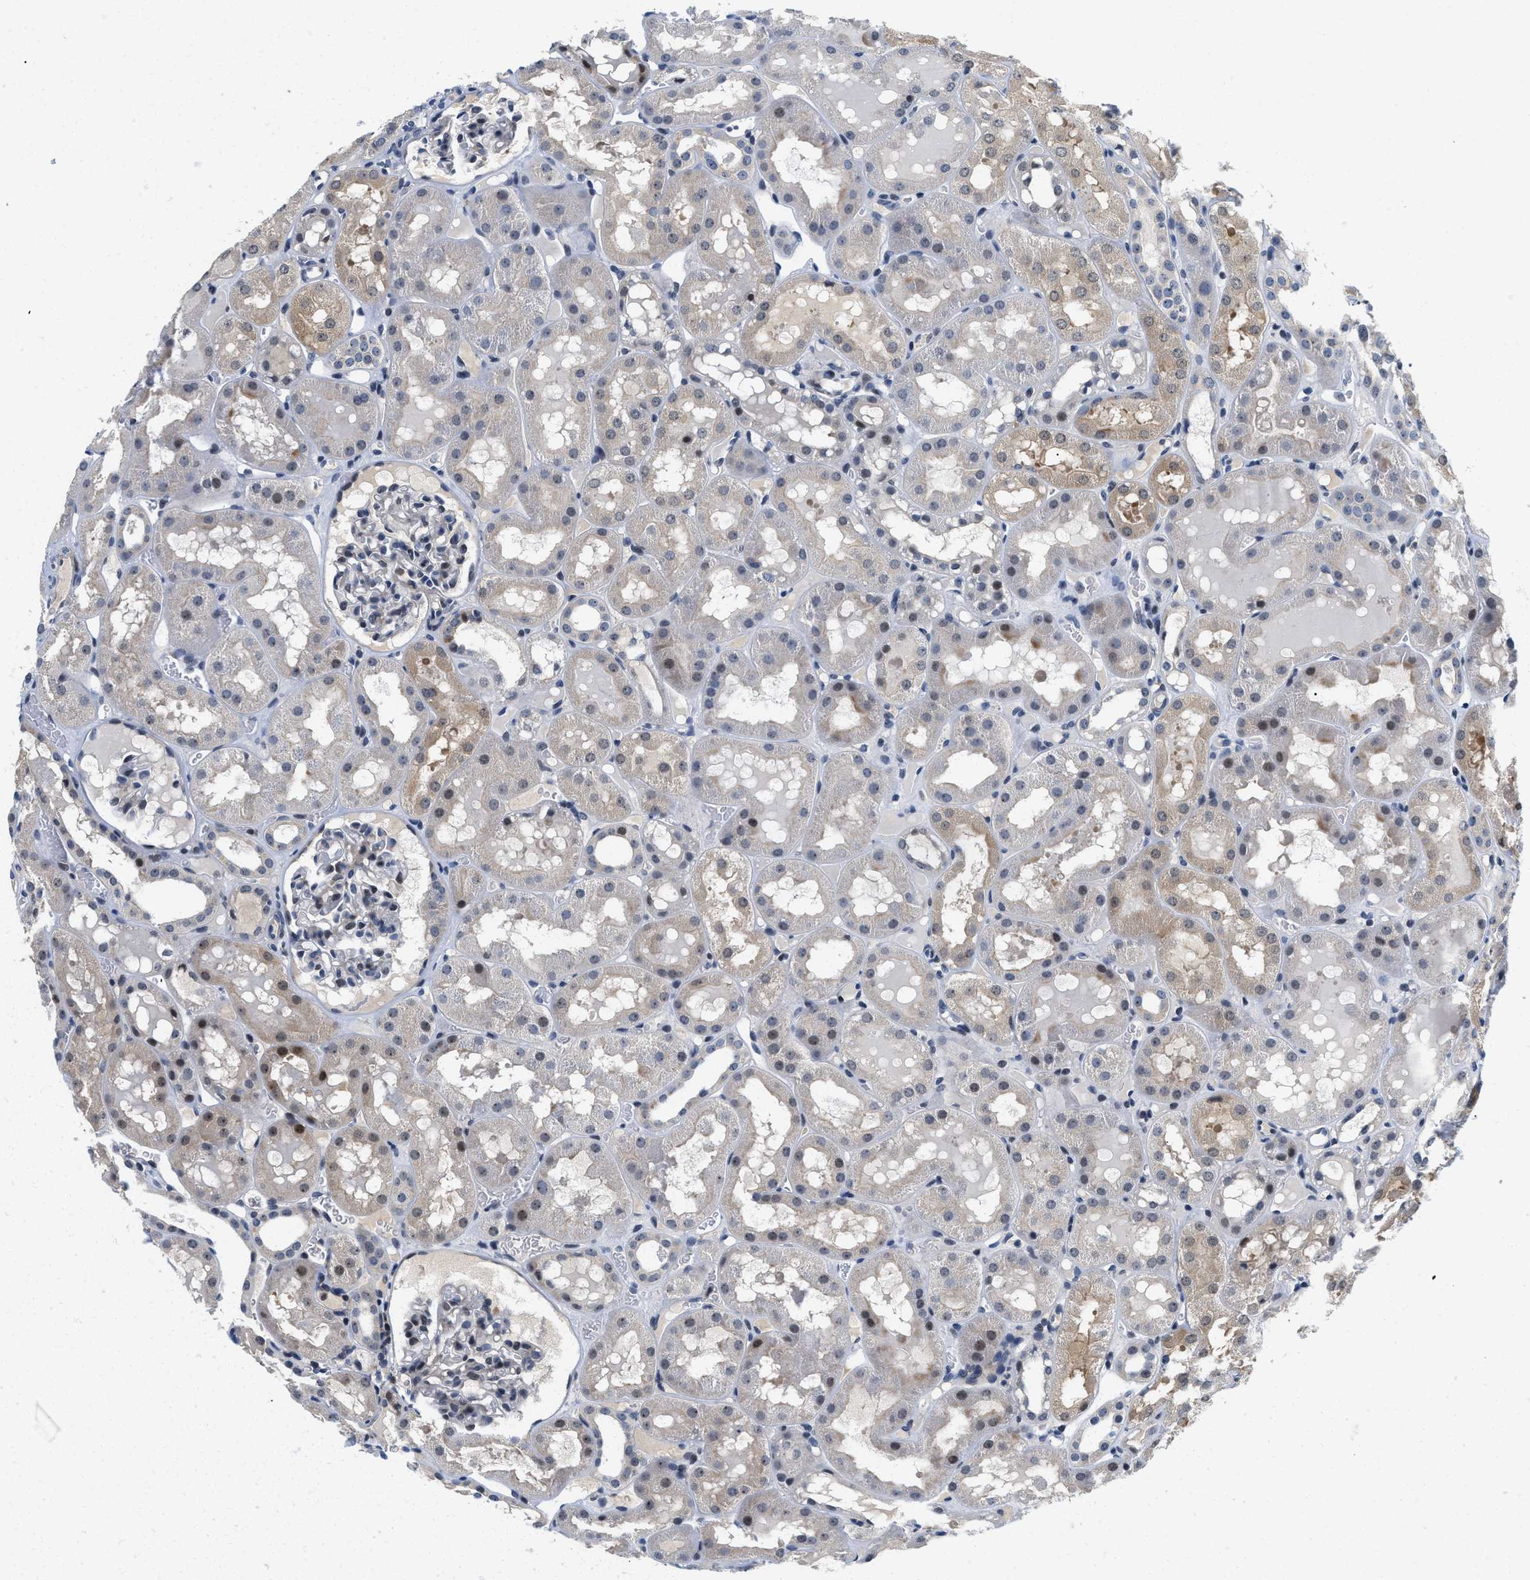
{"staining": {"intensity": "negative", "quantity": "none", "location": "none"}, "tissue": "kidney", "cell_type": "Cells in glomeruli", "image_type": "normal", "snomed": [{"axis": "morphology", "description": "Normal tissue, NOS"}, {"axis": "topography", "description": "Kidney"}, {"axis": "topography", "description": "Urinary bladder"}], "caption": "Immunohistochemistry image of unremarkable kidney: kidney stained with DAB (3,3'-diaminobenzidine) reveals no significant protein staining in cells in glomeruli. The staining is performed using DAB (3,3'-diaminobenzidine) brown chromogen with nuclei counter-stained in using hematoxylin.", "gene": "IKBKE", "patient": {"sex": "male", "age": 16}}